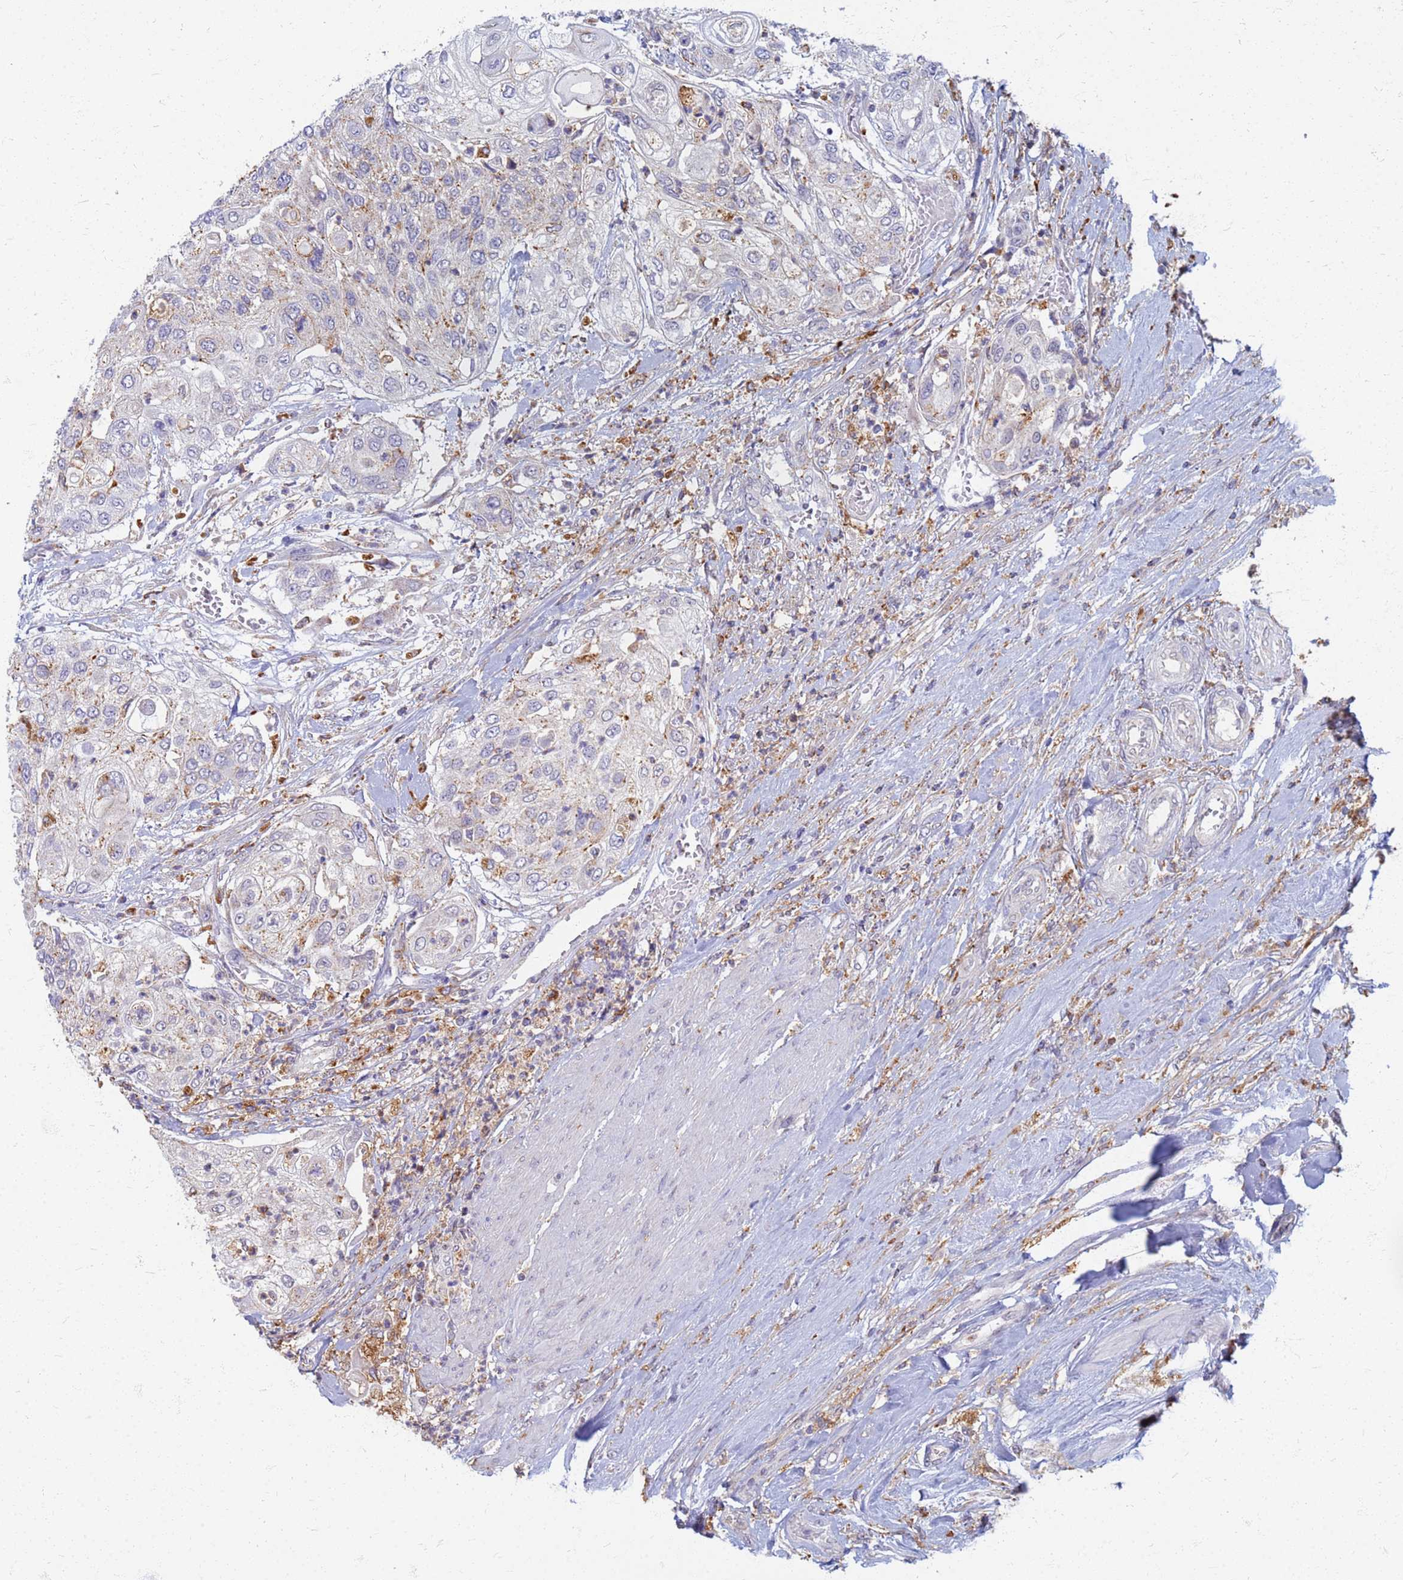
{"staining": {"intensity": "weak", "quantity": "<25%", "location": "cytoplasmic/membranous"}, "tissue": "urothelial cancer", "cell_type": "Tumor cells", "image_type": "cancer", "snomed": [{"axis": "morphology", "description": "Urothelial carcinoma, High grade"}, {"axis": "topography", "description": "Urinary bladder"}], "caption": "High power microscopy micrograph of an IHC photomicrograph of urothelial cancer, revealing no significant staining in tumor cells.", "gene": "ATP6V1E1", "patient": {"sex": "female", "age": 79}}